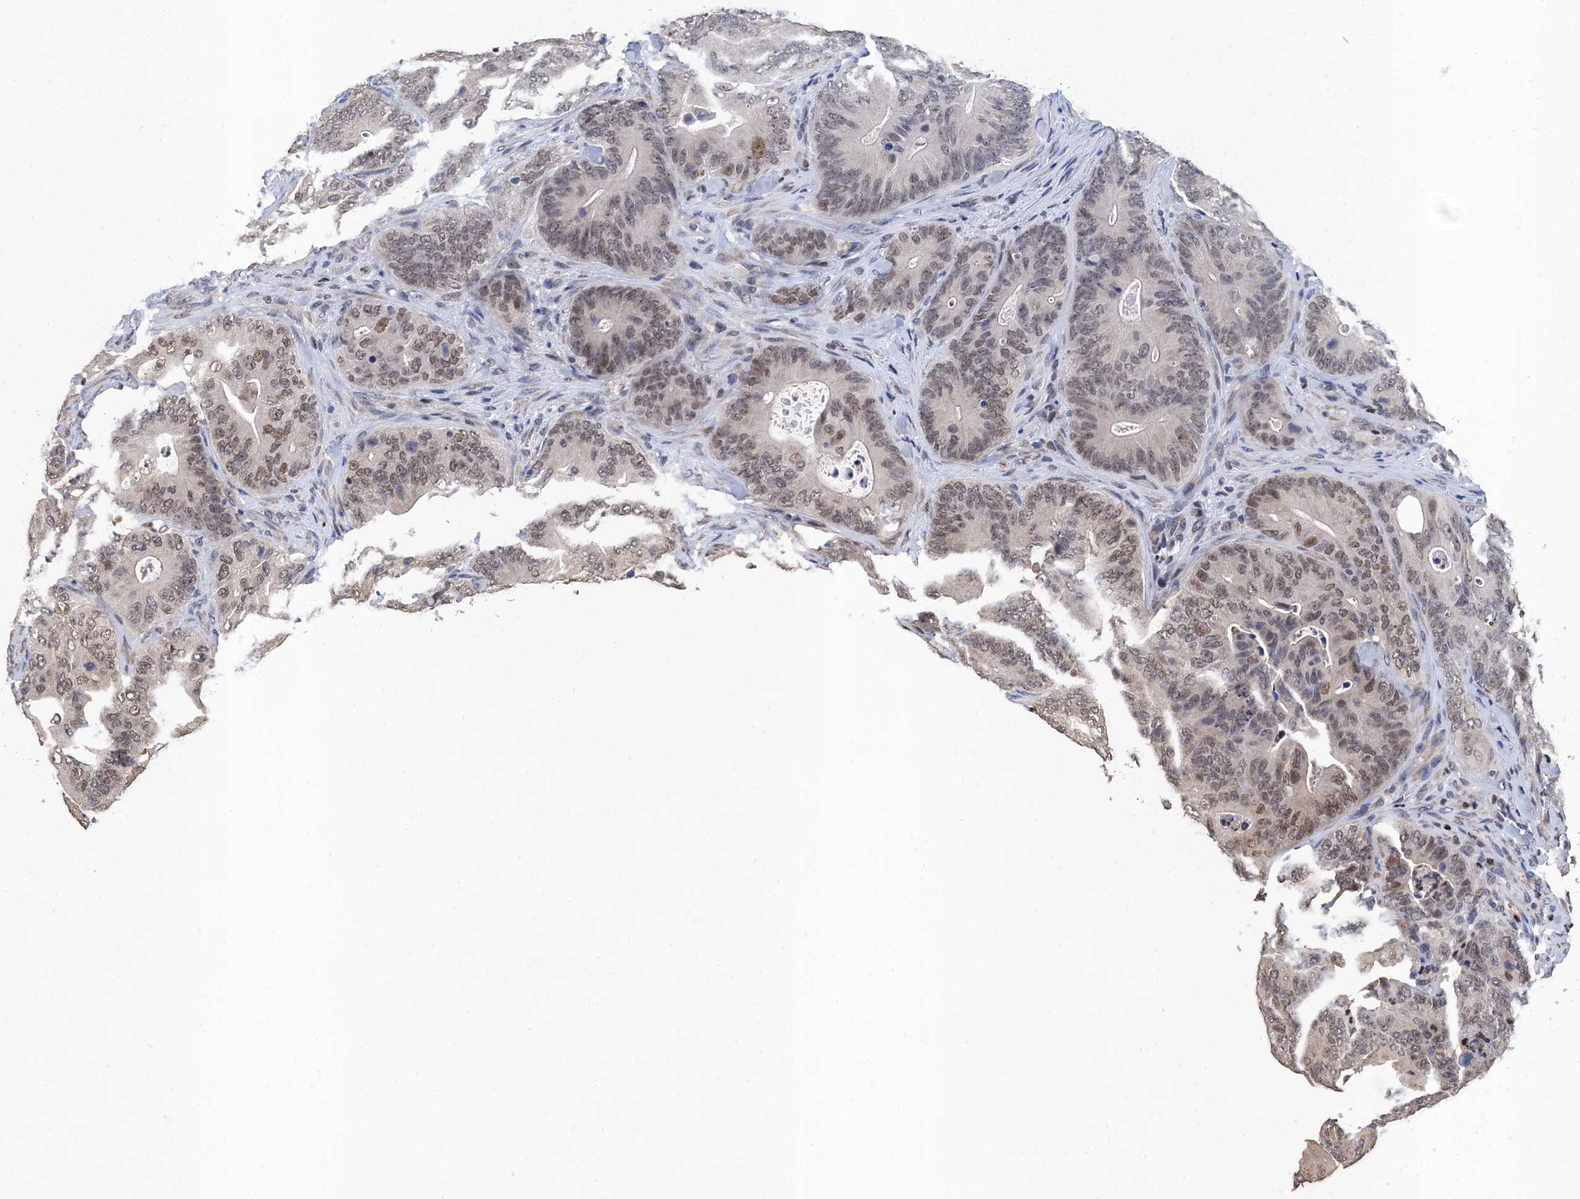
{"staining": {"intensity": "moderate", "quantity": "25%-75%", "location": "nuclear"}, "tissue": "colorectal cancer", "cell_type": "Tumor cells", "image_type": "cancer", "snomed": [{"axis": "morphology", "description": "Normal tissue, NOS"}, {"axis": "topography", "description": "Colon"}], "caption": "This histopathology image exhibits colorectal cancer stained with immunohistochemistry to label a protein in brown. The nuclear of tumor cells show moderate positivity for the protein. Nuclei are counter-stained blue.", "gene": "TSEN34", "patient": {"sex": "female", "age": 82}}